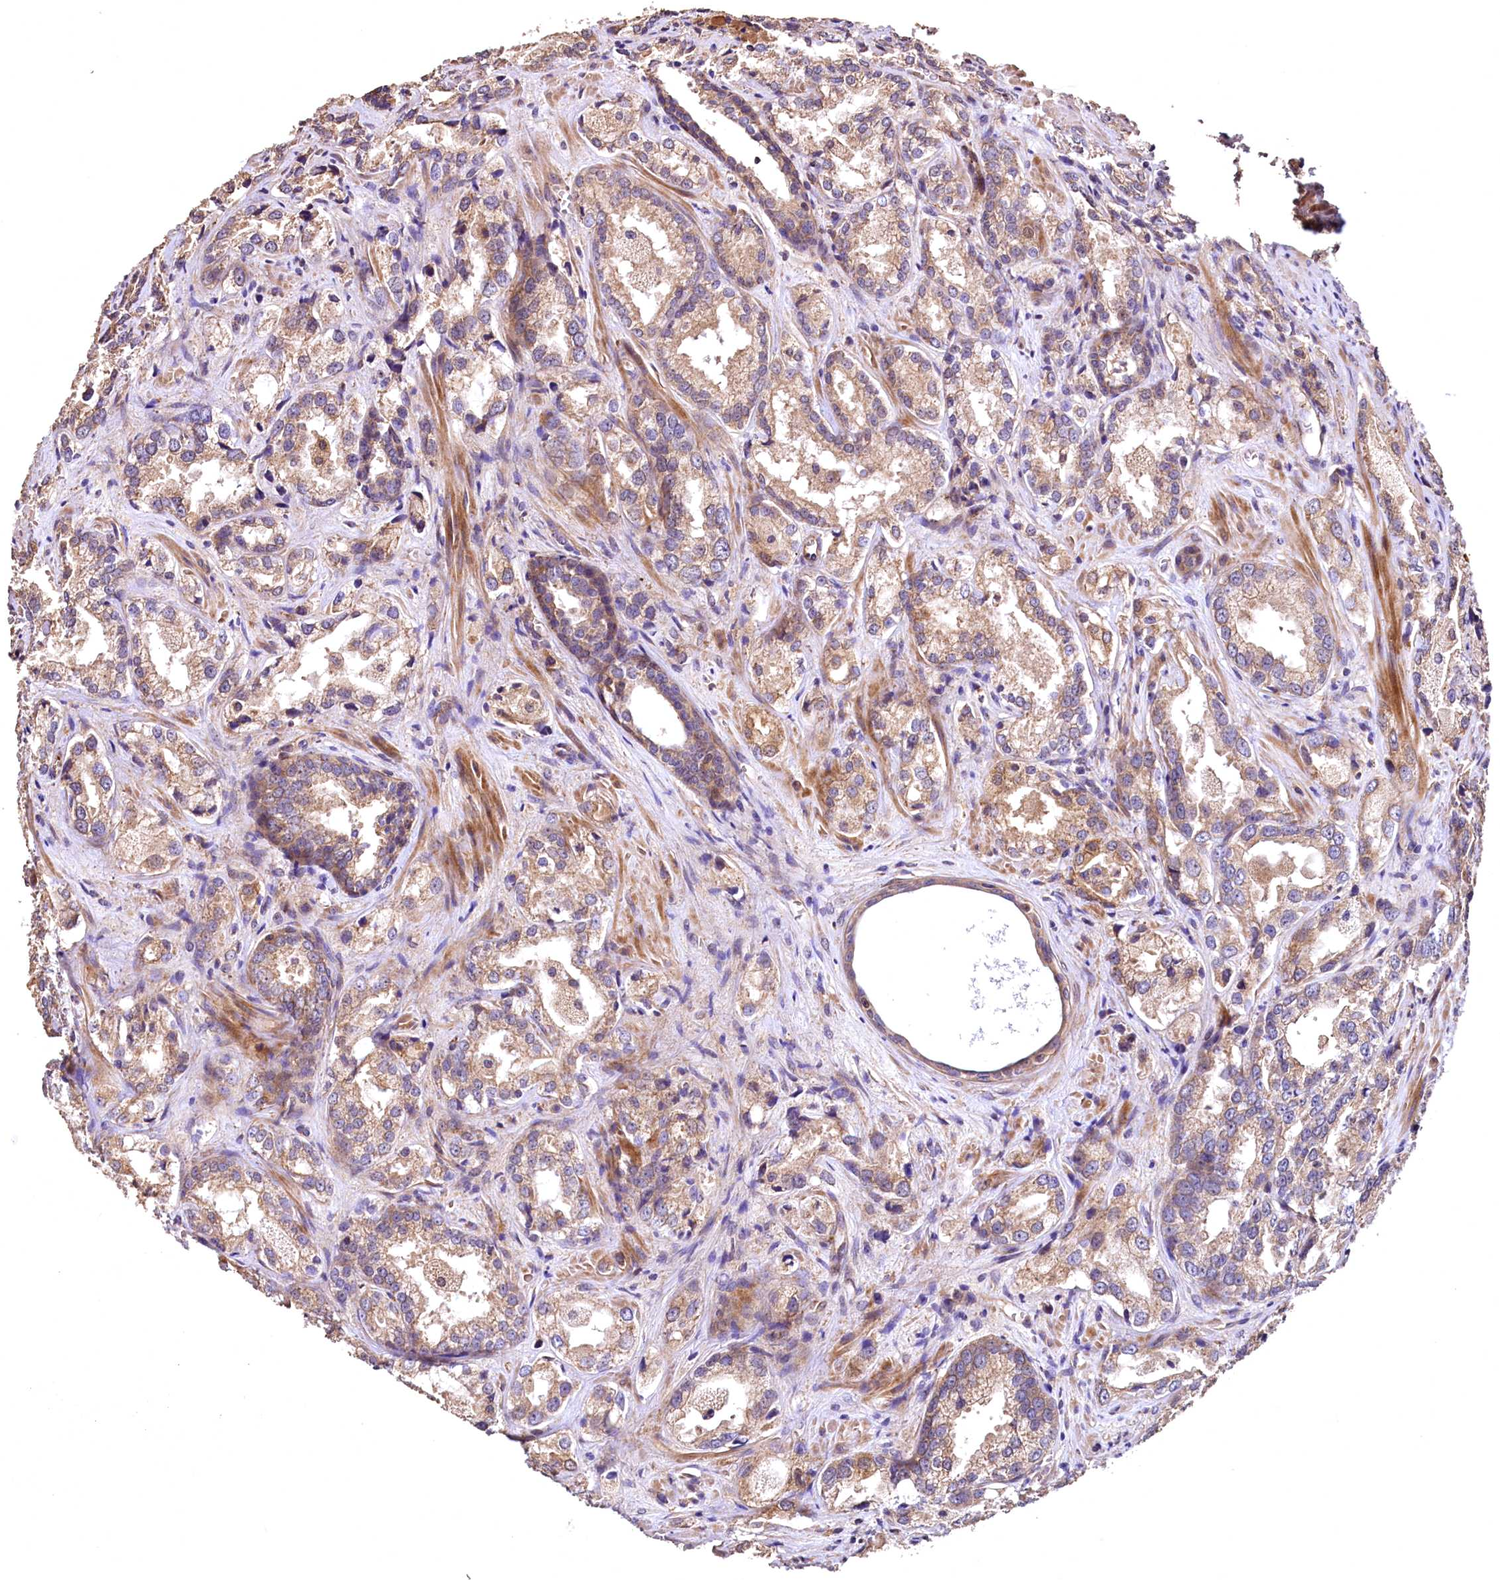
{"staining": {"intensity": "moderate", "quantity": ">75%", "location": "cytoplasmic/membranous"}, "tissue": "prostate cancer", "cell_type": "Tumor cells", "image_type": "cancer", "snomed": [{"axis": "morphology", "description": "Adenocarcinoma, Low grade"}, {"axis": "topography", "description": "Prostate"}], "caption": "A high-resolution histopathology image shows immunohistochemistry (IHC) staining of prostate cancer, which shows moderate cytoplasmic/membranous expression in approximately >75% of tumor cells.", "gene": "RASSF1", "patient": {"sex": "male", "age": 47}}